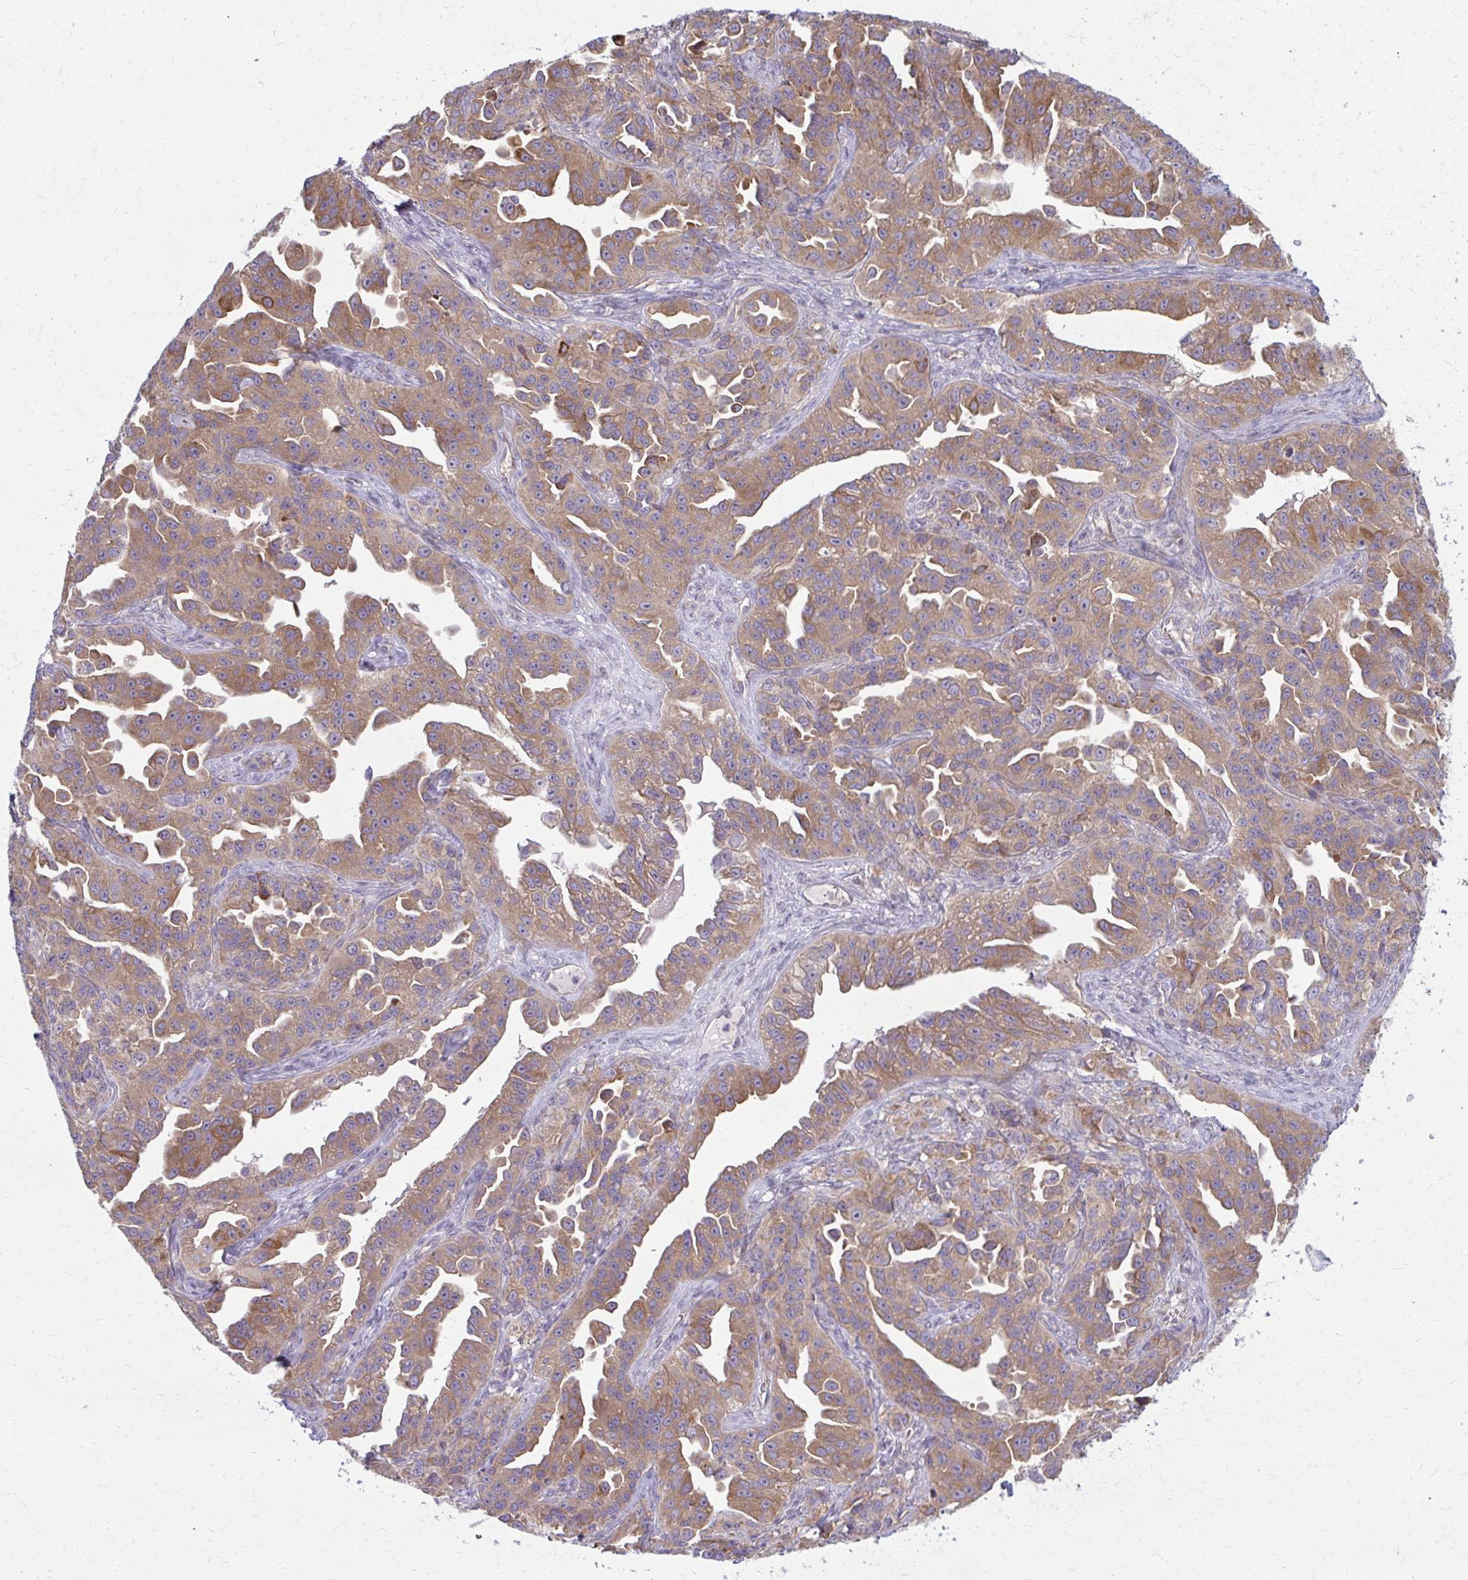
{"staining": {"intensity": "moderate", "quantity": ">75%", "location": "cytoplasmic/membranous"}, "tissue": "ovarian cancer", "cell_type": "Tumor cells", "image_type": "cancer", "snomed": [{"axis": "morphology", "description": "Cystadenocarcinoma, serous, NOS"}, {"axis": "topography", "description": "Ovary"}], "caption": "Ovarian serous cystadenocarcinoma tissue exhibits moderate cytoplasmic/membranous positivity in about >75% of tumor cells (IHC, brightfield microscopy, high magnification).", "gene": "CEMP1", "patient": {"sex": "female", "age": 75}}